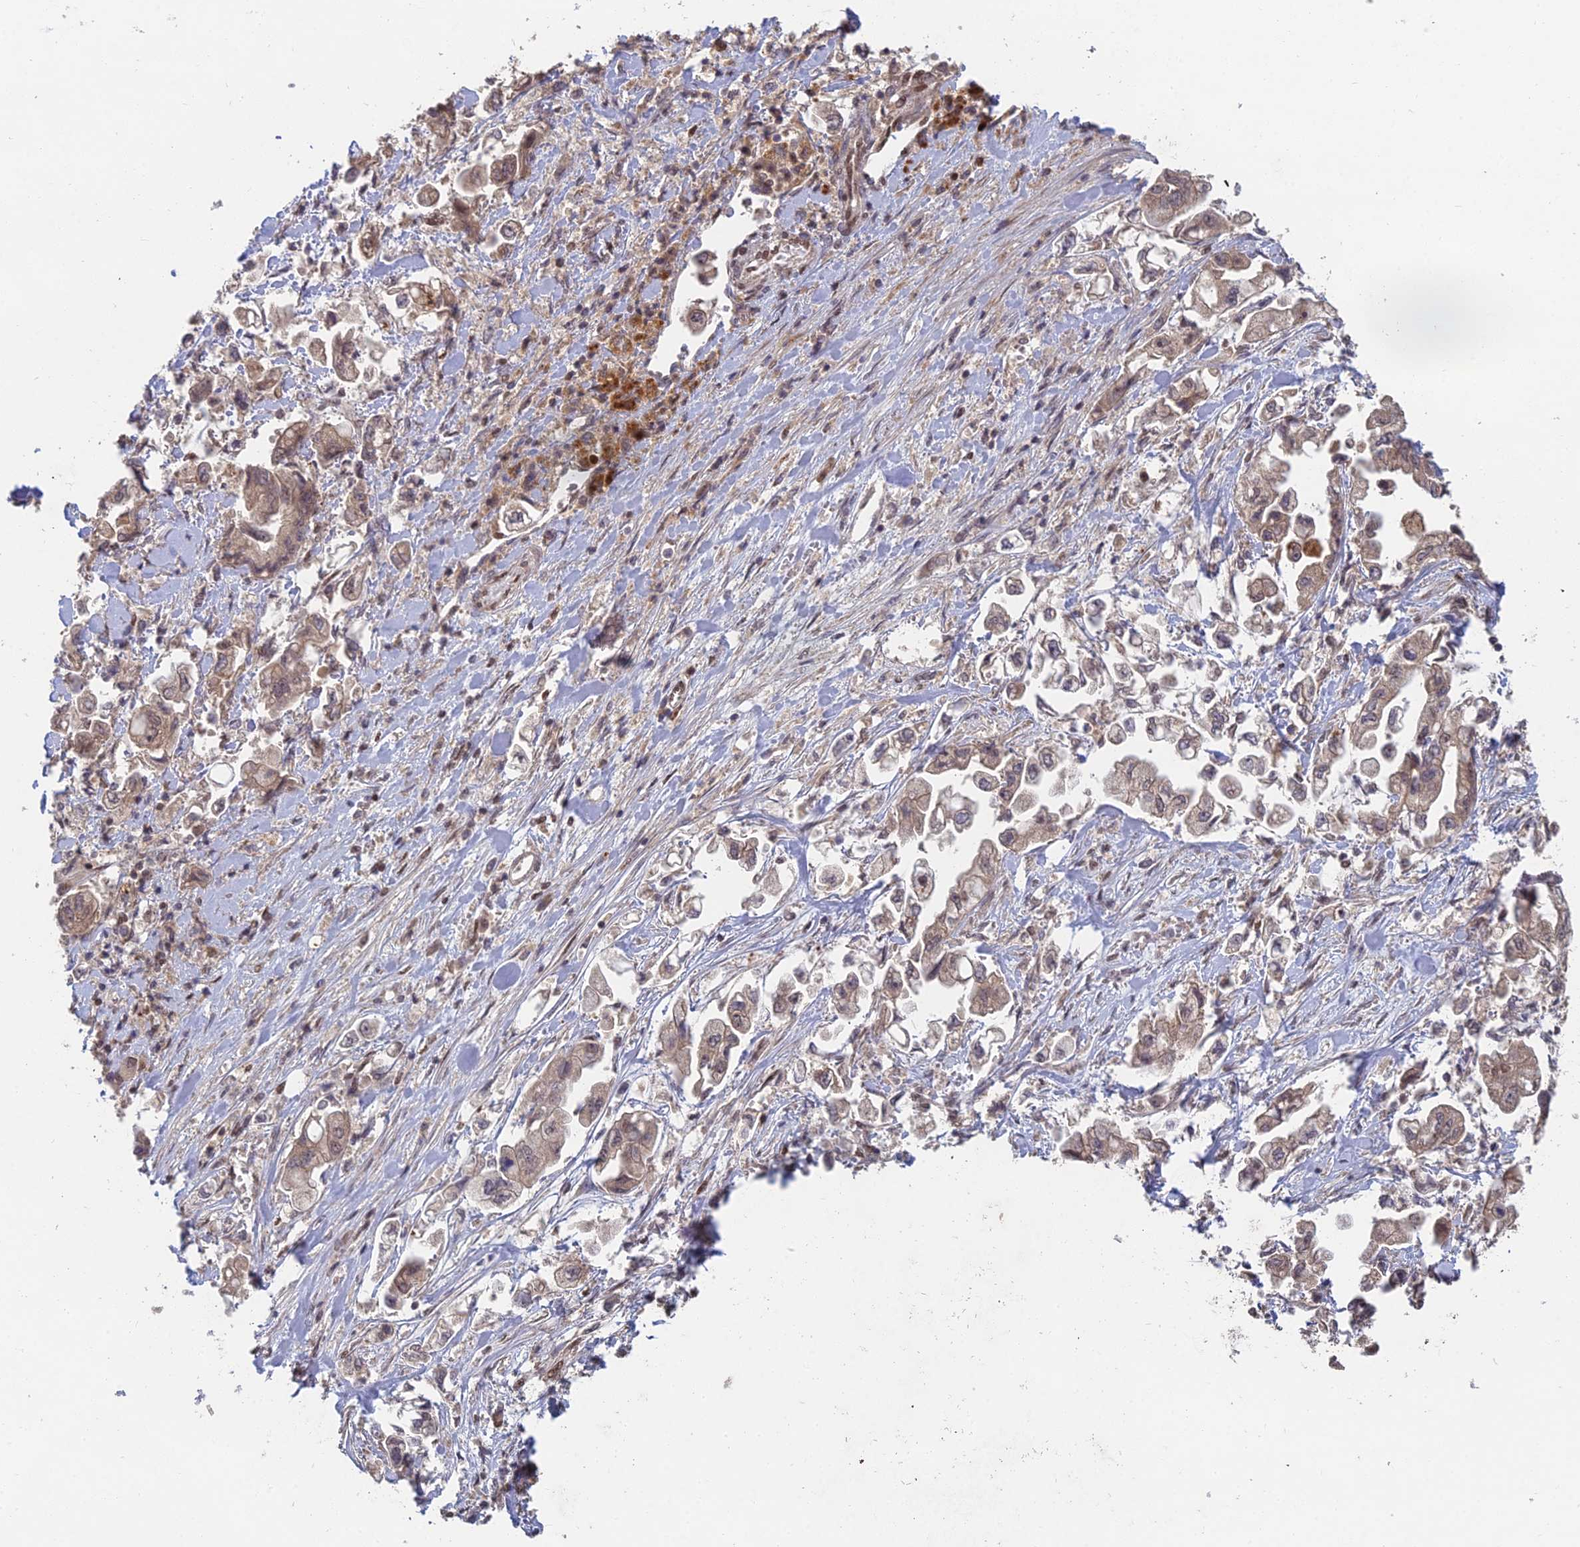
{"staining": {"intensity": "weak", "quantity": ">75%", "location": "cytoplasmic/membranous"}, "tissue": "stomach cancer", "cell_type": "Tumor cells", "image_type": "cancer", "snomed": [{"axis": "morphology", "description": "Adenocarcinoma, NOS"}, {"axis": "topography", "description": "Stomach"}], "caption": "An immunohistochemistry (IHC) photomicrograph of neoplastic tissue is shown. Protein staining in brown labels weak cytoplasmic/membranous positivity in stomach adenocarcinoma within tumor cells.", "gene": "RANBP3", "patient": {"sex": "male", "age": 62}}